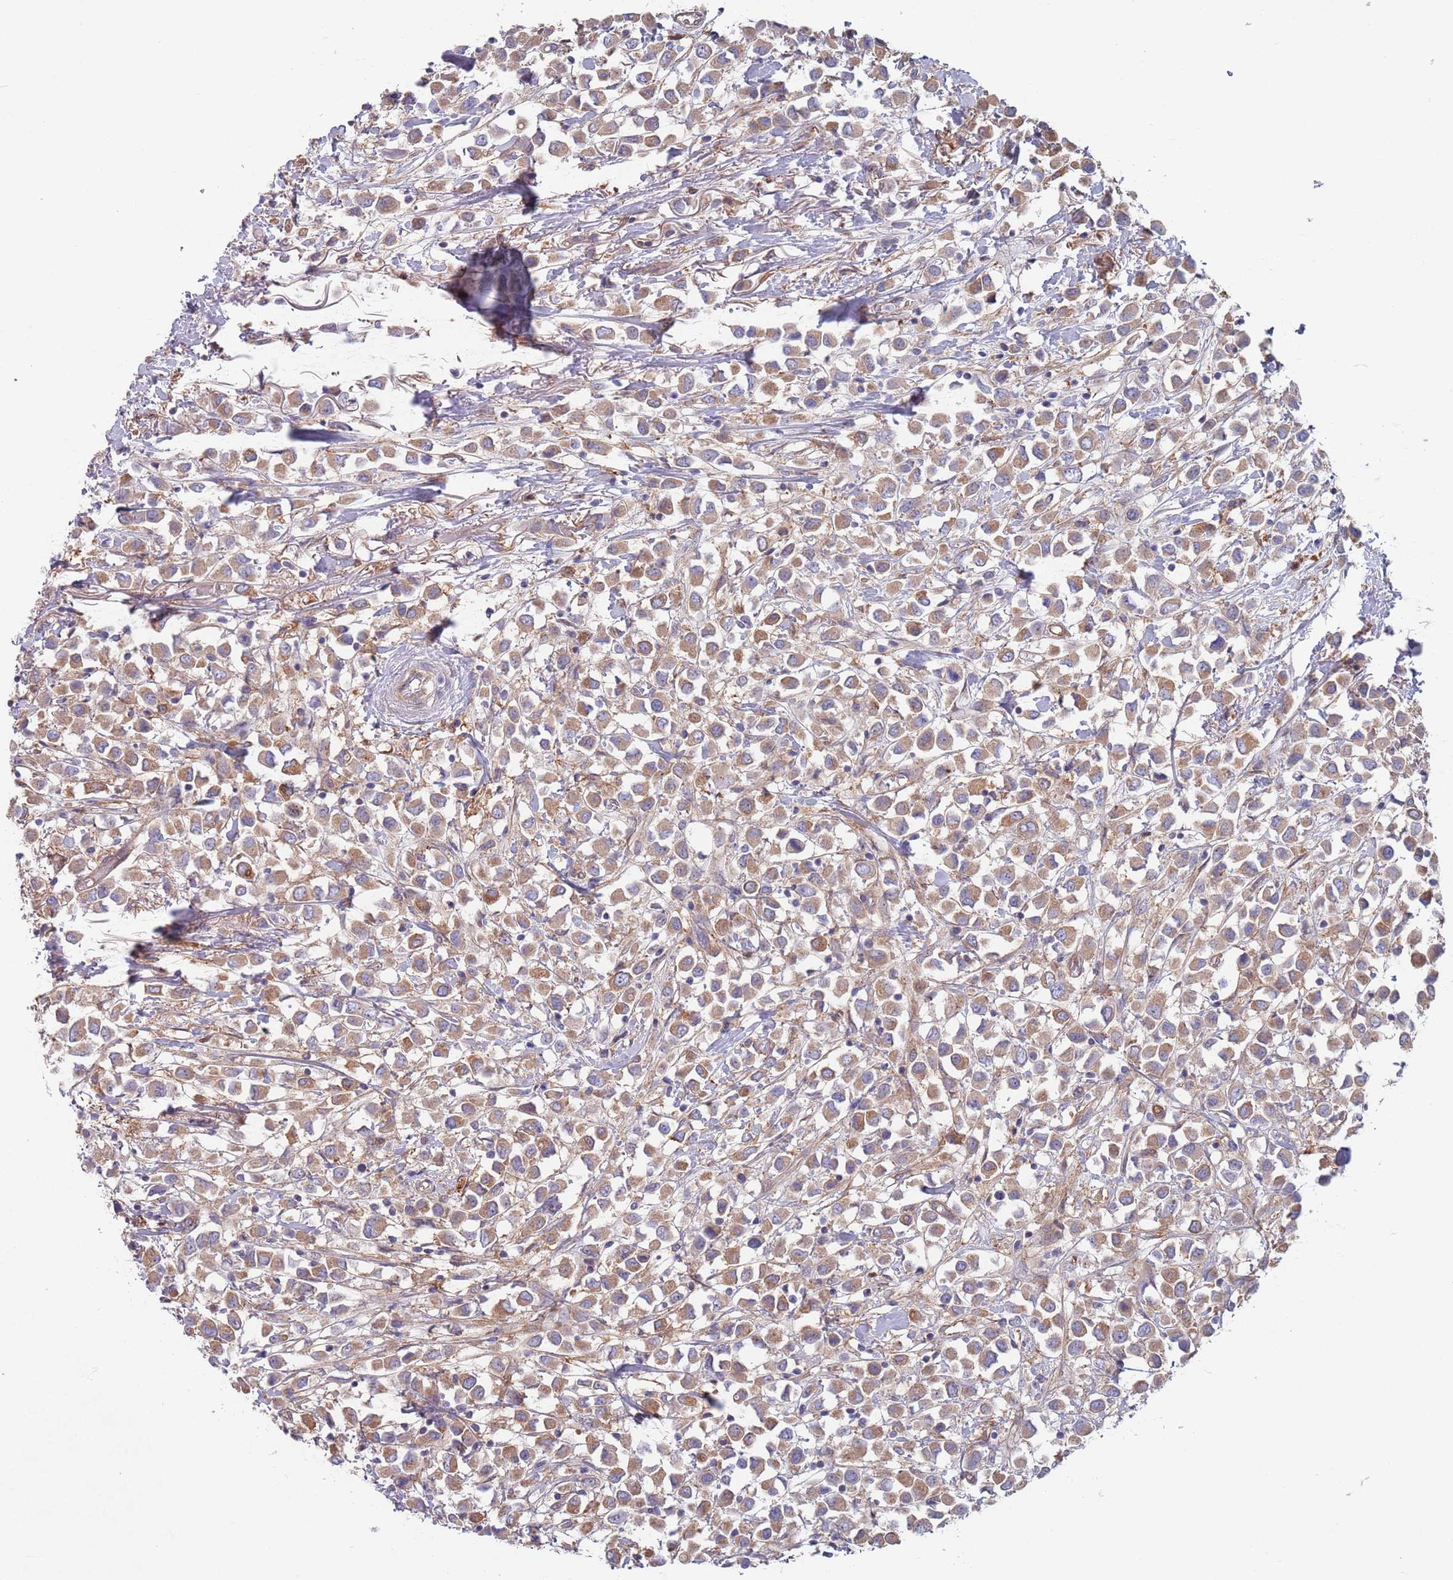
{"staining": {"intensity": "moderate", "quantity": ">75%", "location": "cytoplasmic/membranous"}, "tissue": "breast cancer", "cell_type": "Tumor cells", "image_type": "cancer", "snomed": [{"axis": "morphology", "description": "Duct carcinoma"}, {"axis": "topography", "description": "Breast"}], "caption": "Protein staining exhibits moderate cytoplasmic/membranous positivity in approximately >75% of tumor cells in breast cancer.", "gene": "APPL2", "patient": {"sex": "female", "age": 61}}